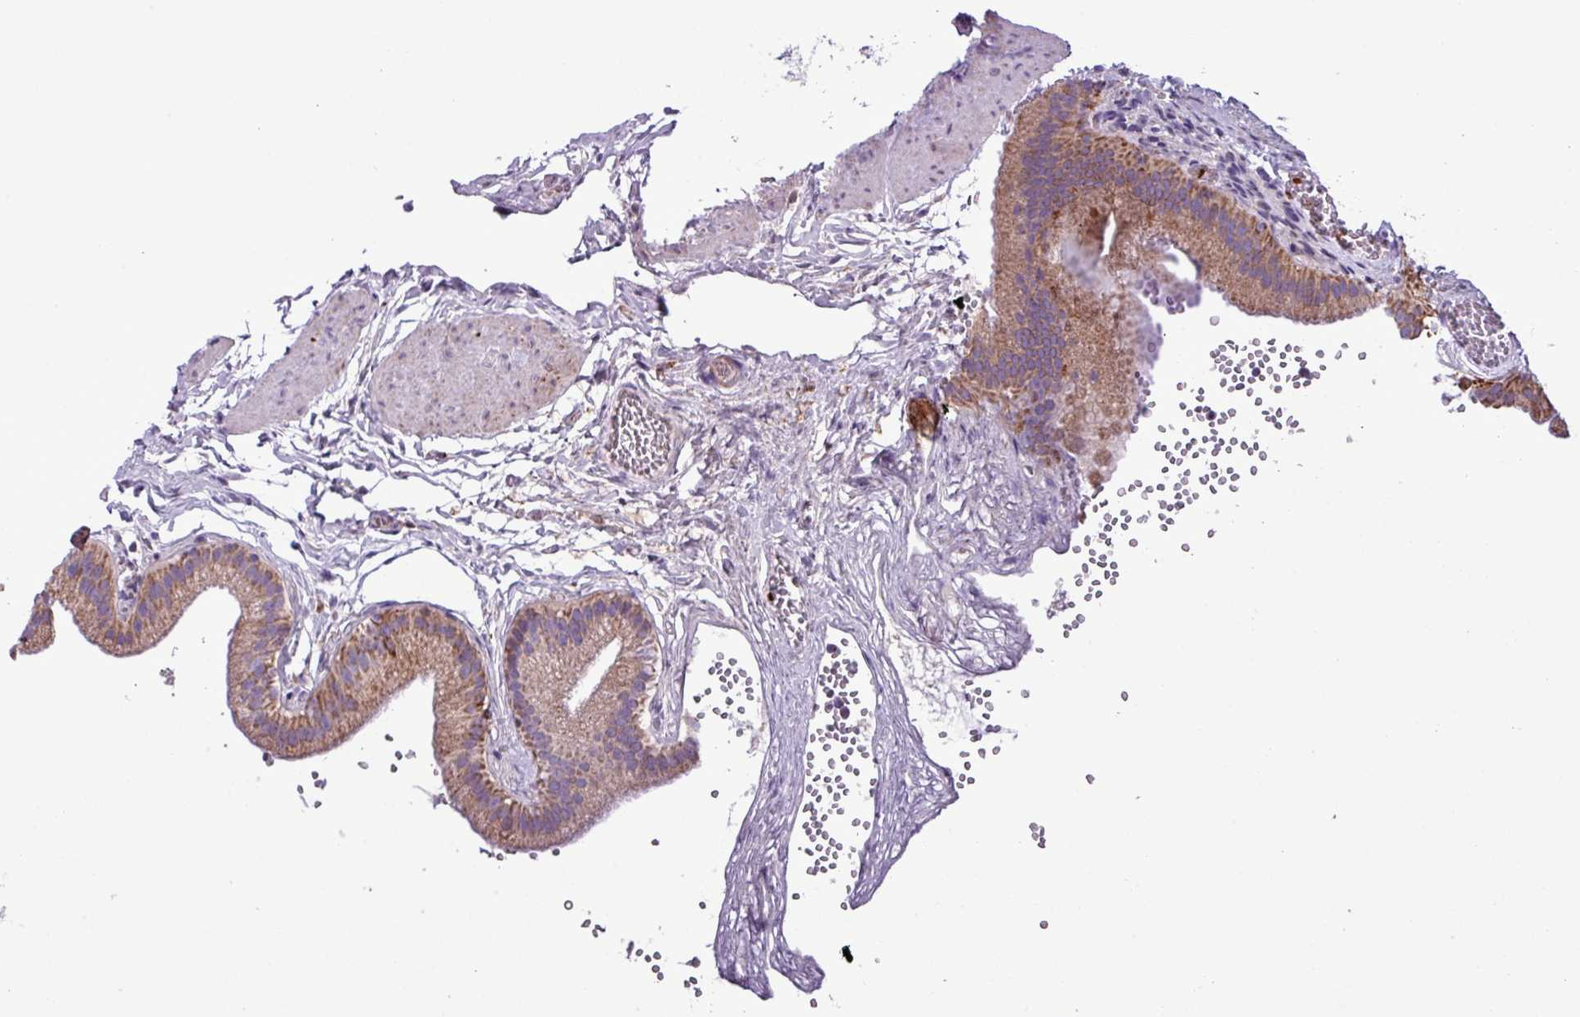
{"staining": {"intensity": "strong", "quantity": ">75%", "location": "cytoplasmic/membranous"}, "tissue": "gallbladder", "cell_type": "Glandular cells", "image_type": "normal", "snomed": [{"axis": "morphology", "description": "Normal tissue, NOS"}, {"axis": "topography", "description": "Gallbladder"}], "caption": "About >75% of glandular cells in normal gallbladder demonstrate strong cytoplasmic/membranous protein positivity as visualized by brown immunohistochemical staining.", "gene": "FAM183A", "patient": {"sex": "female", "age": 54}}